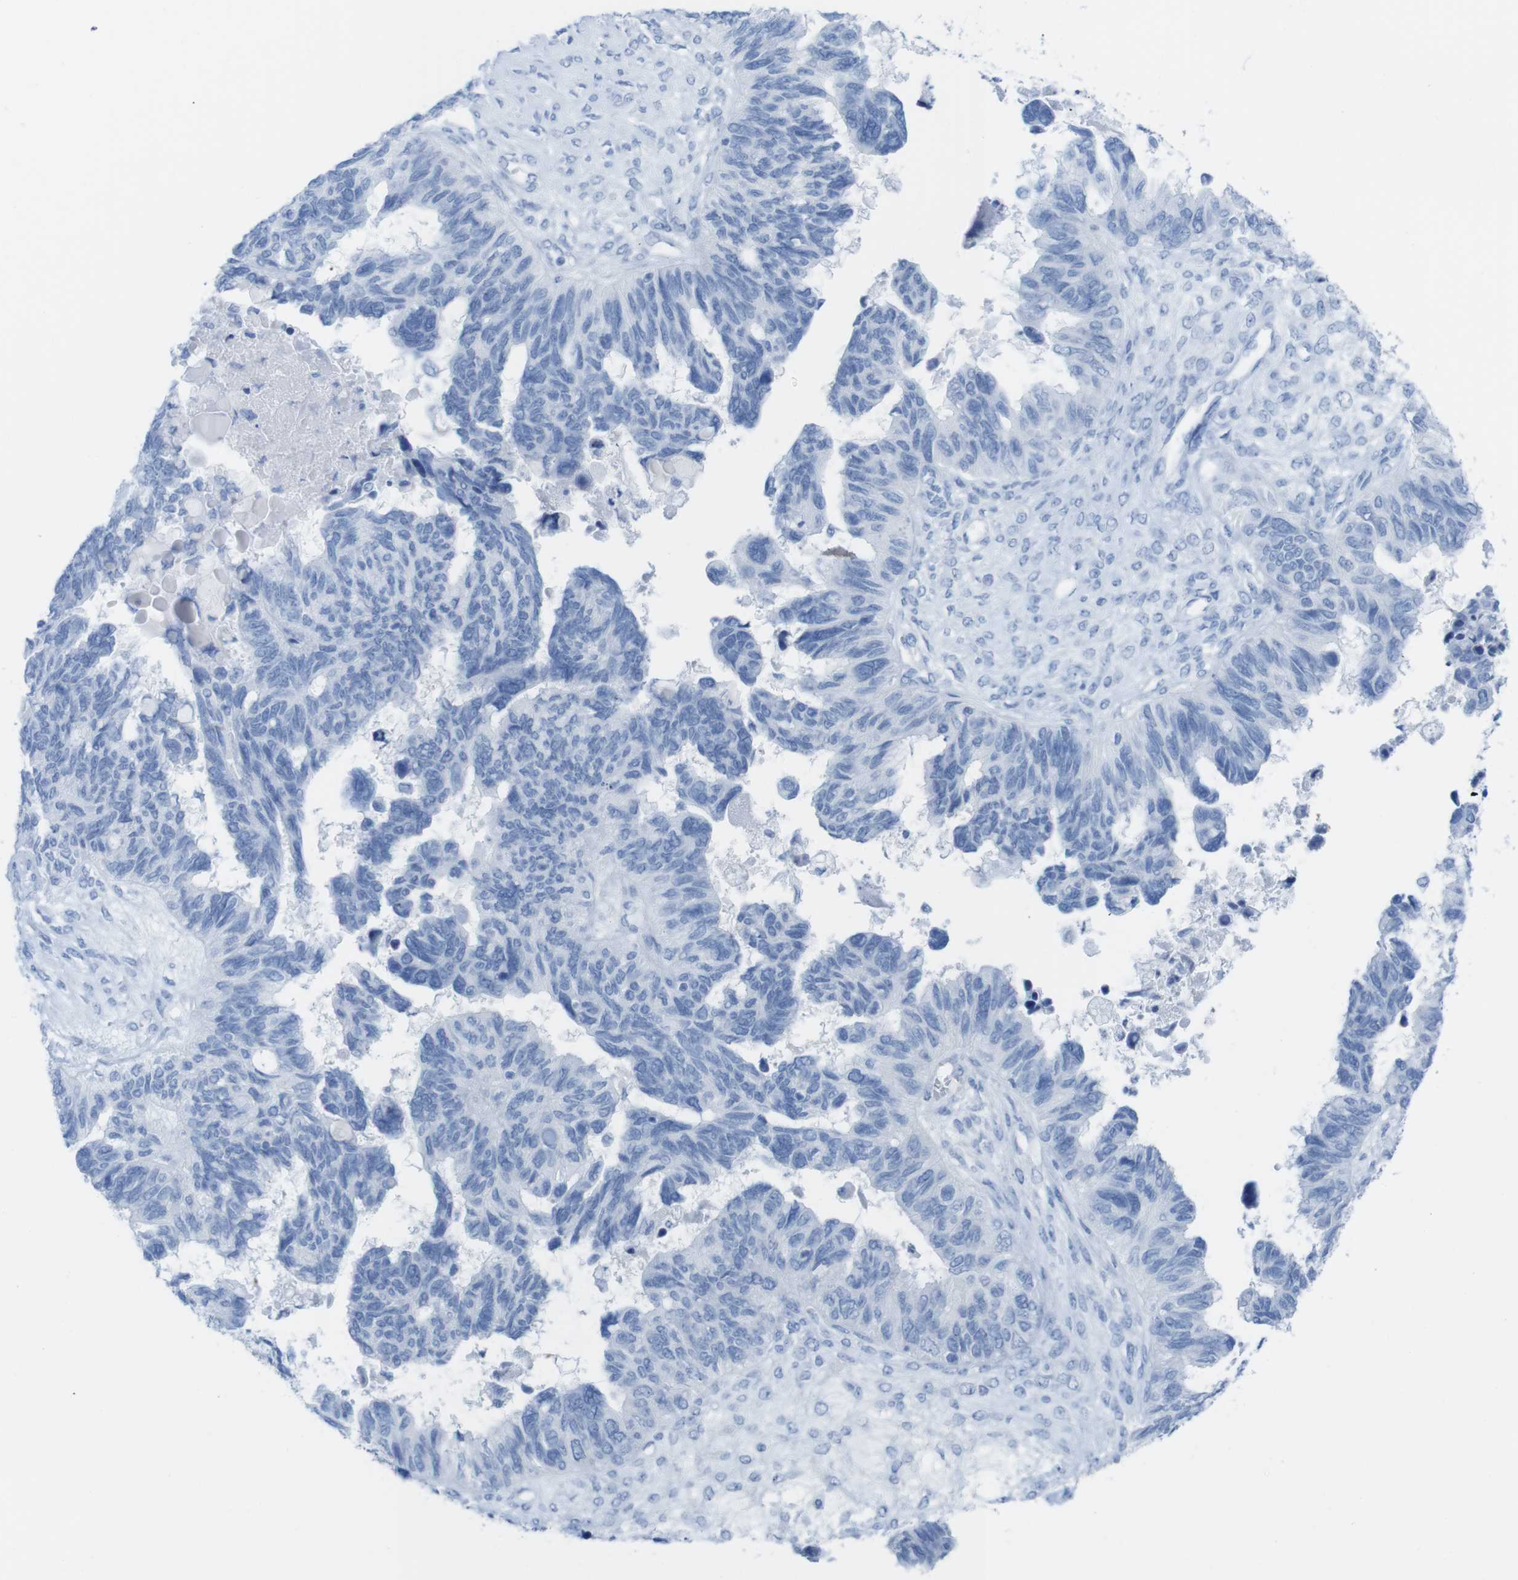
{"staining": {"intensity": "negative", "quantity": "none", "location": "none"}, "tissue": "ovarian cancer", "cell_type": "Tumor cells", "image_type": "cancer", "snomed": [{"axis": "morphology", "description": "Cystadenocarcinoma, serous, NOS"}, {"axis": "topography", "description": "Ovary"}], "caption": "Protein analysis of ovarian cancer (serous cystadenocarcinoma) reveals no significant positivity in tumor cells.", "gene": "MYH7", "patient": {"sex": "female", "age": 79}}